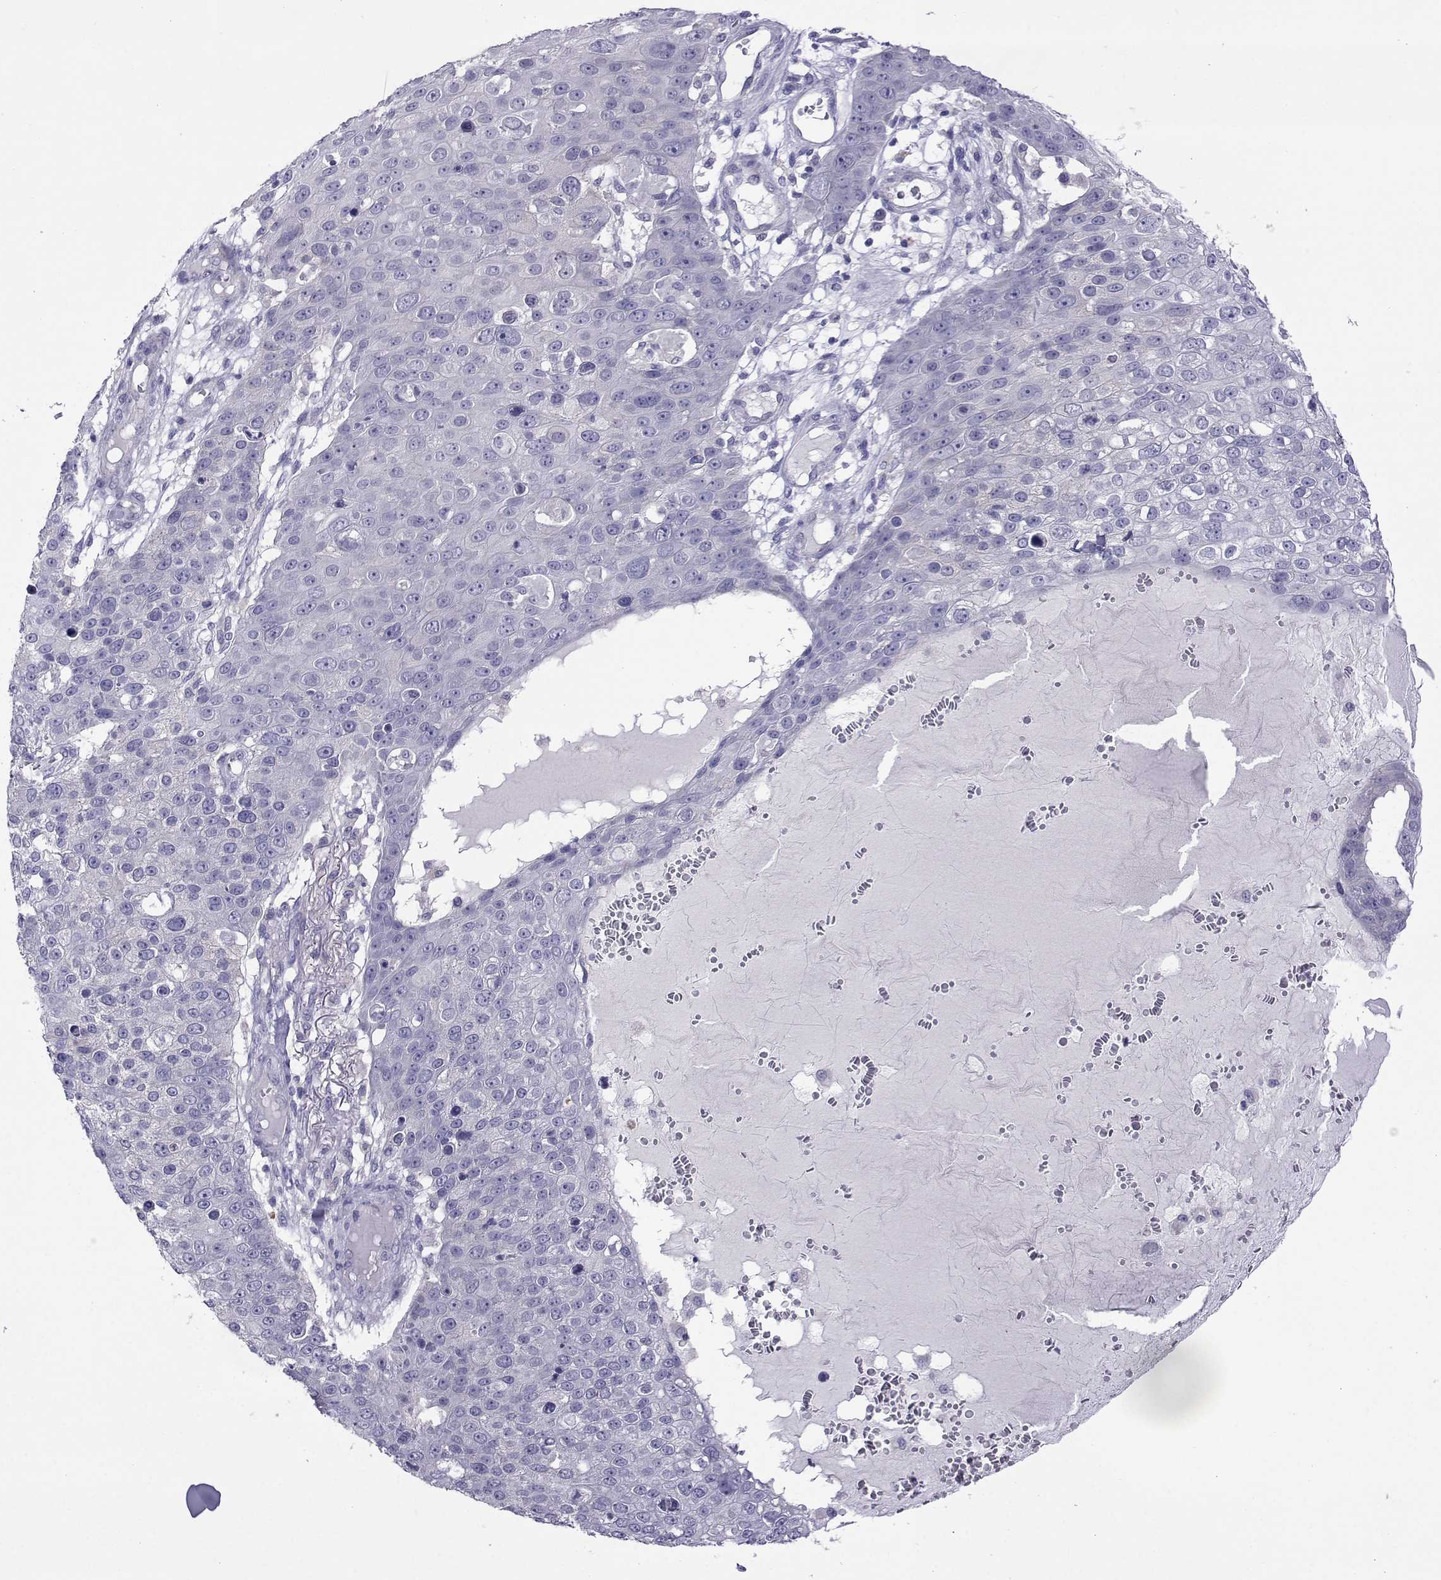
{"staining": {"intensity": "negative", "quantity": "none", "location": "none"}, "tissue": "skin cancer", "cell_type": "Tumor cells", "image_type": "cancer", "snomed": [{"axis": "morphology", "description": "Squamous cell carcinoma, NOS"}, {"axis": "topography", "description": "Skin"}], "caption": "IHC of human skin cancer (squamous cell carcinoma) demonstrates no expression in tumor cells.", "gene": "COL22A1", "patient": {"sex": "male", "age": 71}}